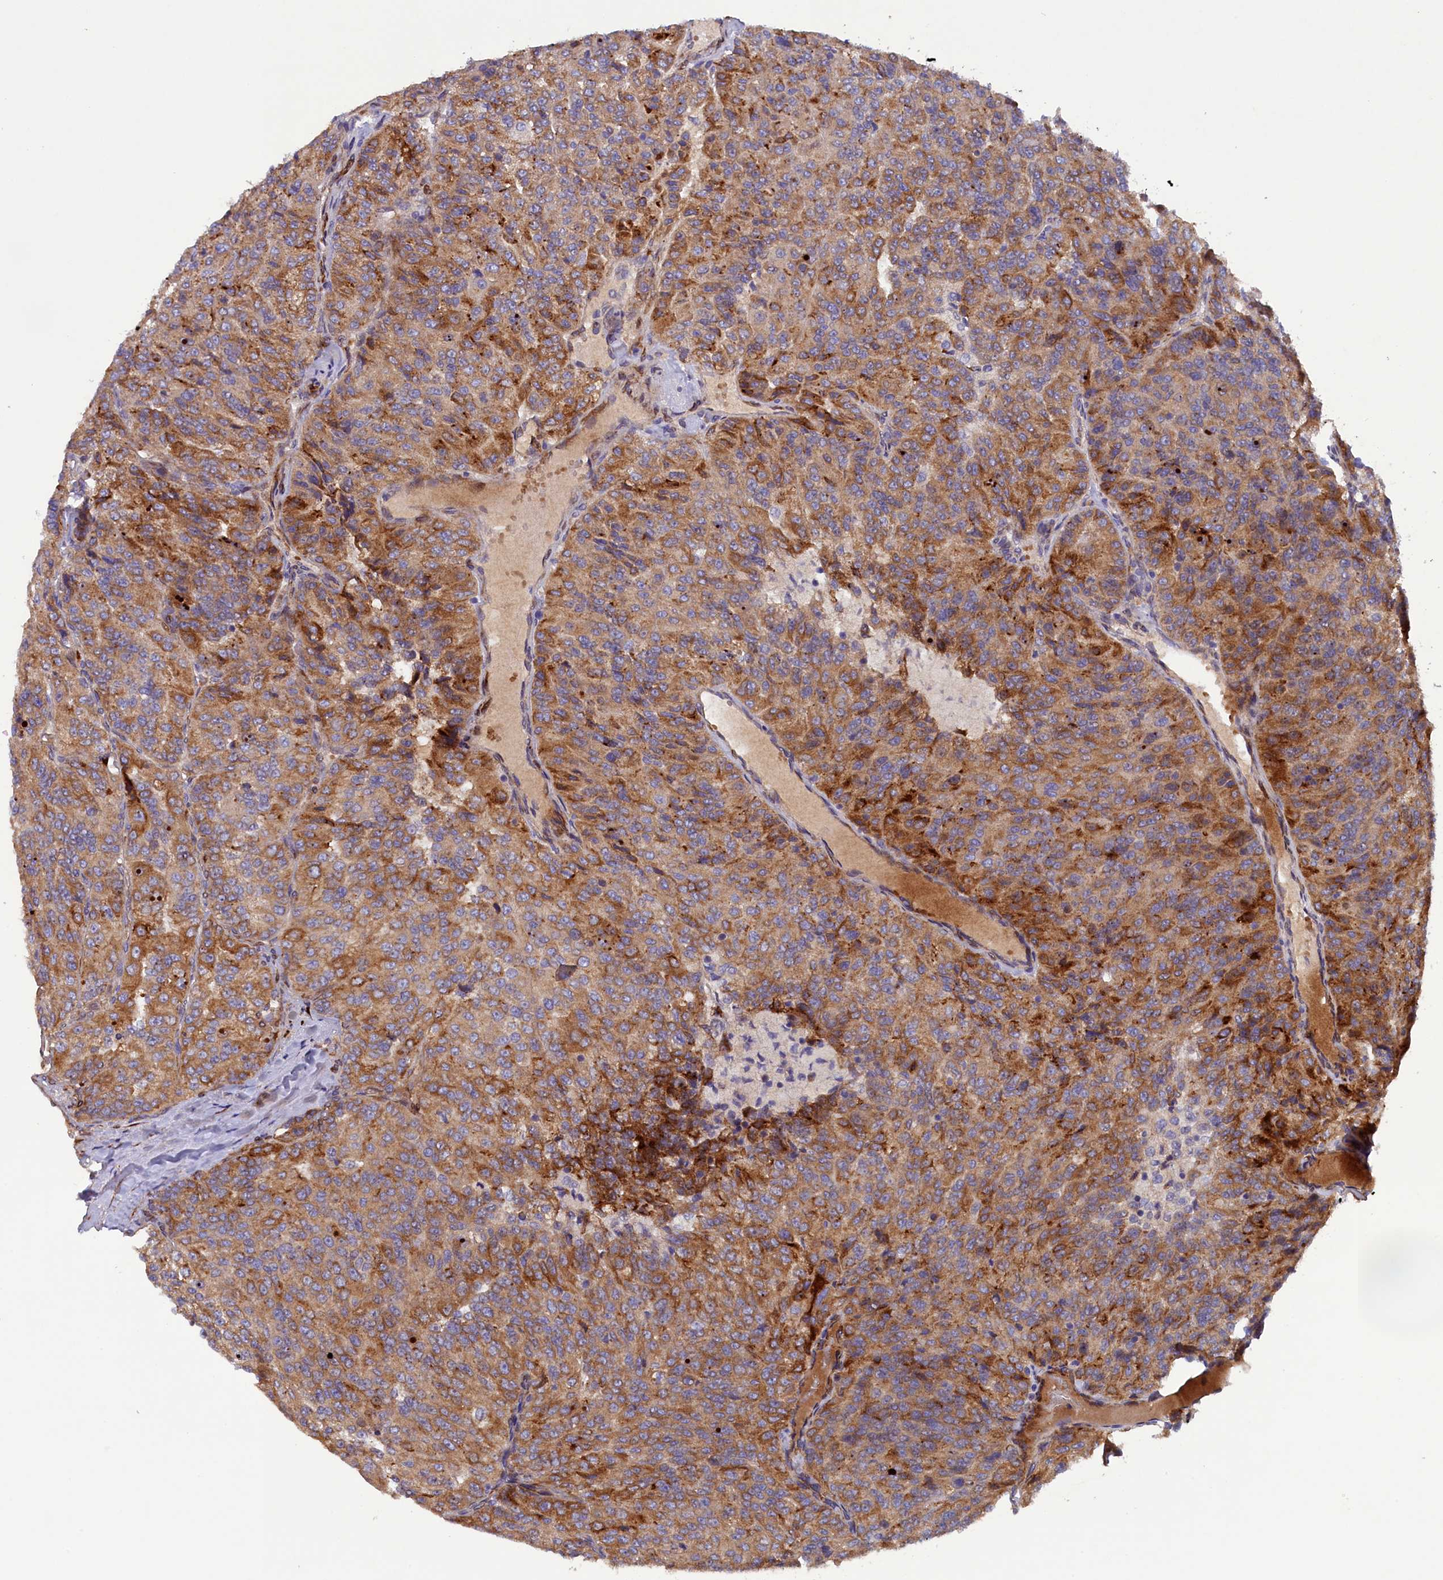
{"staining": {"intensity": "moderate", "quantity": ">75%", "location": "cytoplasmic/membranous"}, "tissue": "renal cancer", "cell_type": "Tumor cells", "image_type": "cancer", "snomed": [{"axis": "morphology", "description": "Adenocarcinoma, NOS"}, {"axis": "topography", "description": "Kidney"}], "caption": "IHC staining of renal cancer, which exhibits medium levels of moderate cytoplasmic/membranous expression in about >75% of tumor cells indicating moderate cytoplasmic/membranous protein positivity. The staining was performed using DAB (brown) for protein detection and nuclei were counterstained in hematoxylin (blue).", "gene": "ARRDC4", "patient": {"sex": "female", "age": 63}}